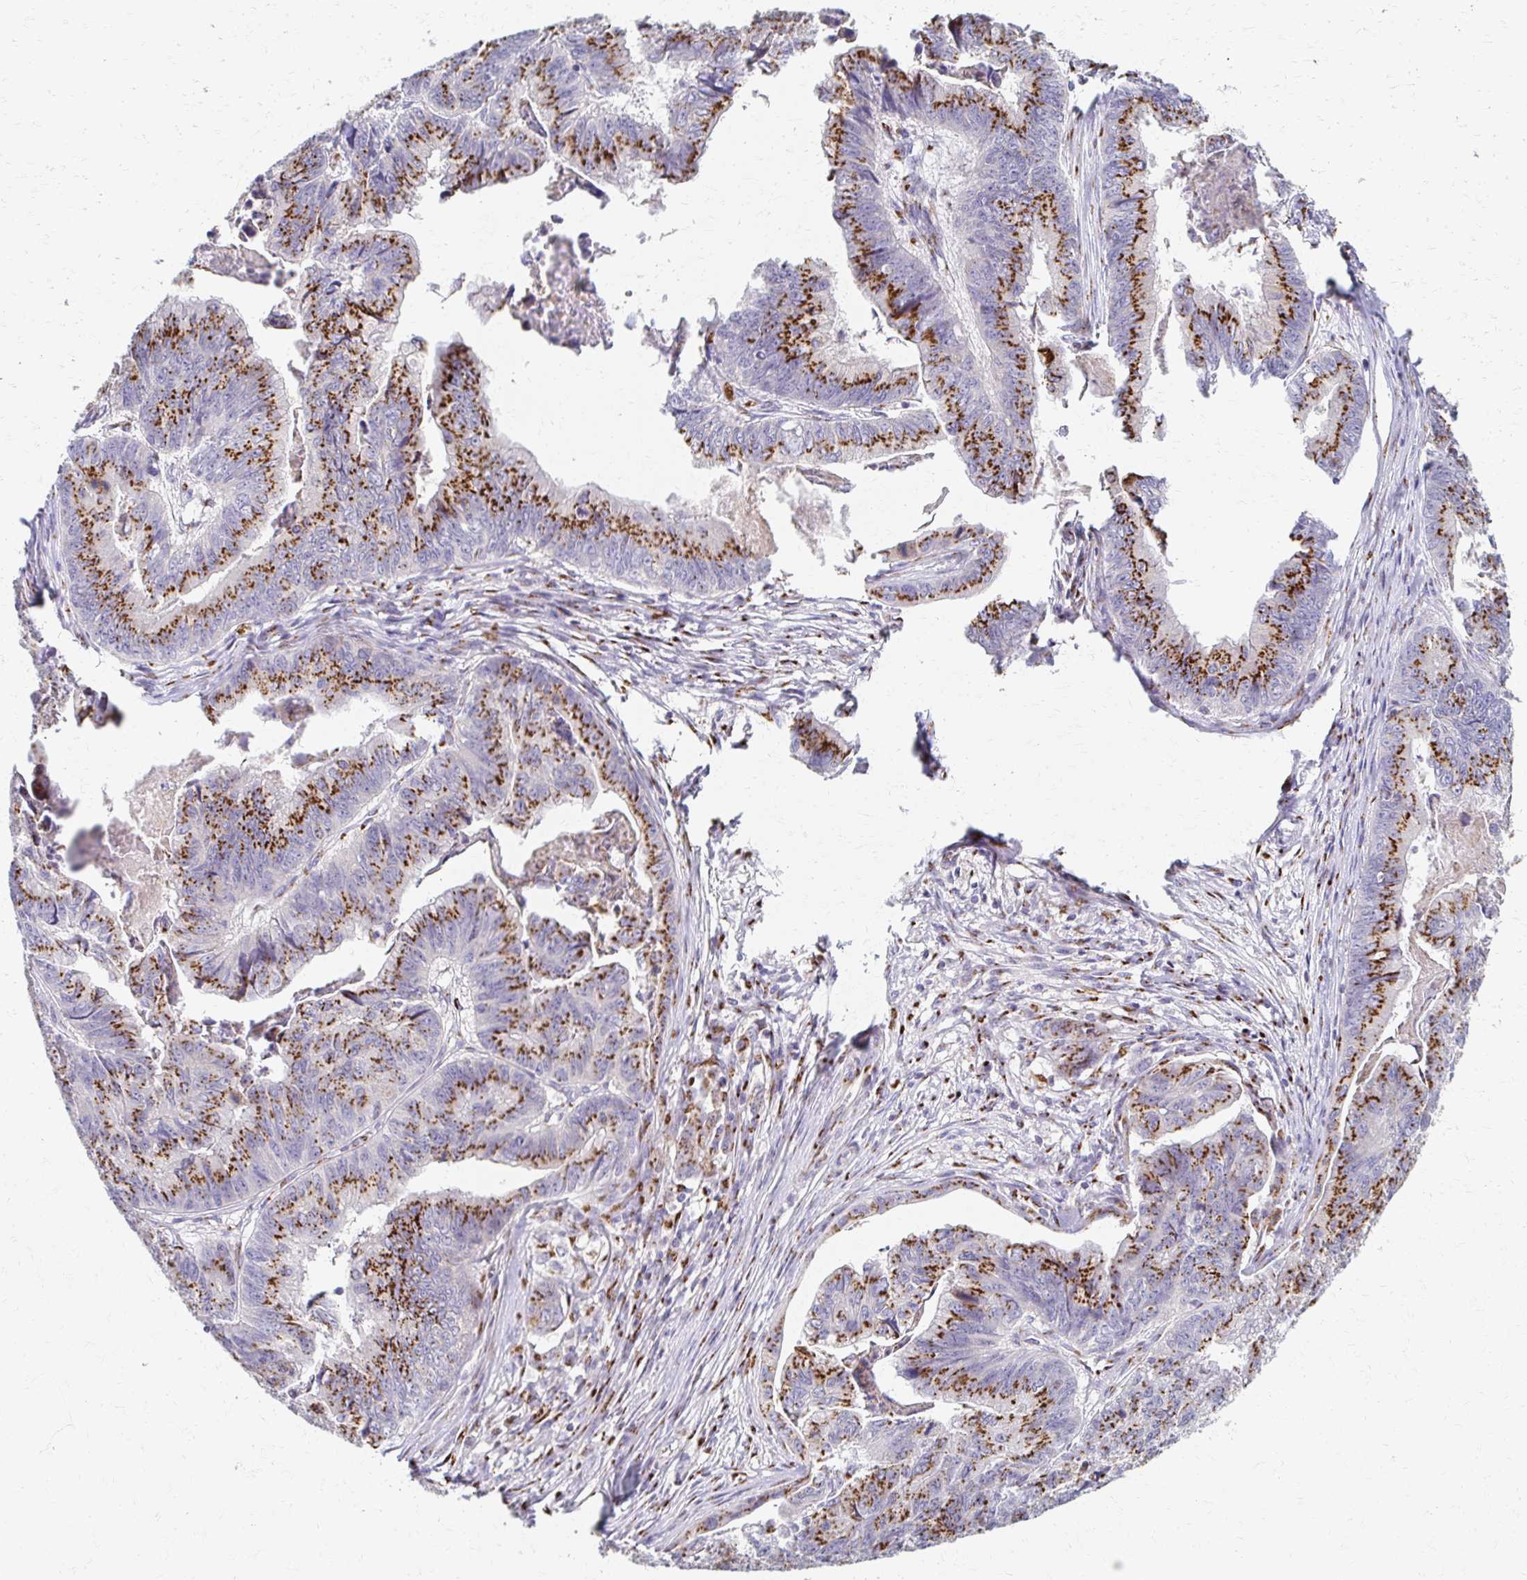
{"staining": {"intensity": "moderate", "quantity": ">75%", "location": "cytoplasmic/membranous"}, "tissue": "stomach cancer", "cell_type": "Tumor cells", "image_type": "cancer", "snomed": [{"axis": "morphology", "description": "Adenocarcinoma, NOS"}, {"axis": "topography", "description": "Stomach, lower"}], "caption": "Tumor cells demonstrate medium levels of moderate cytoplasmic/membranous expression in approximately >75% of cells in human adenocarcinoma (stomach).", "gene": "TM9SF1", "patient": {"sex": "male", "age": 77}}